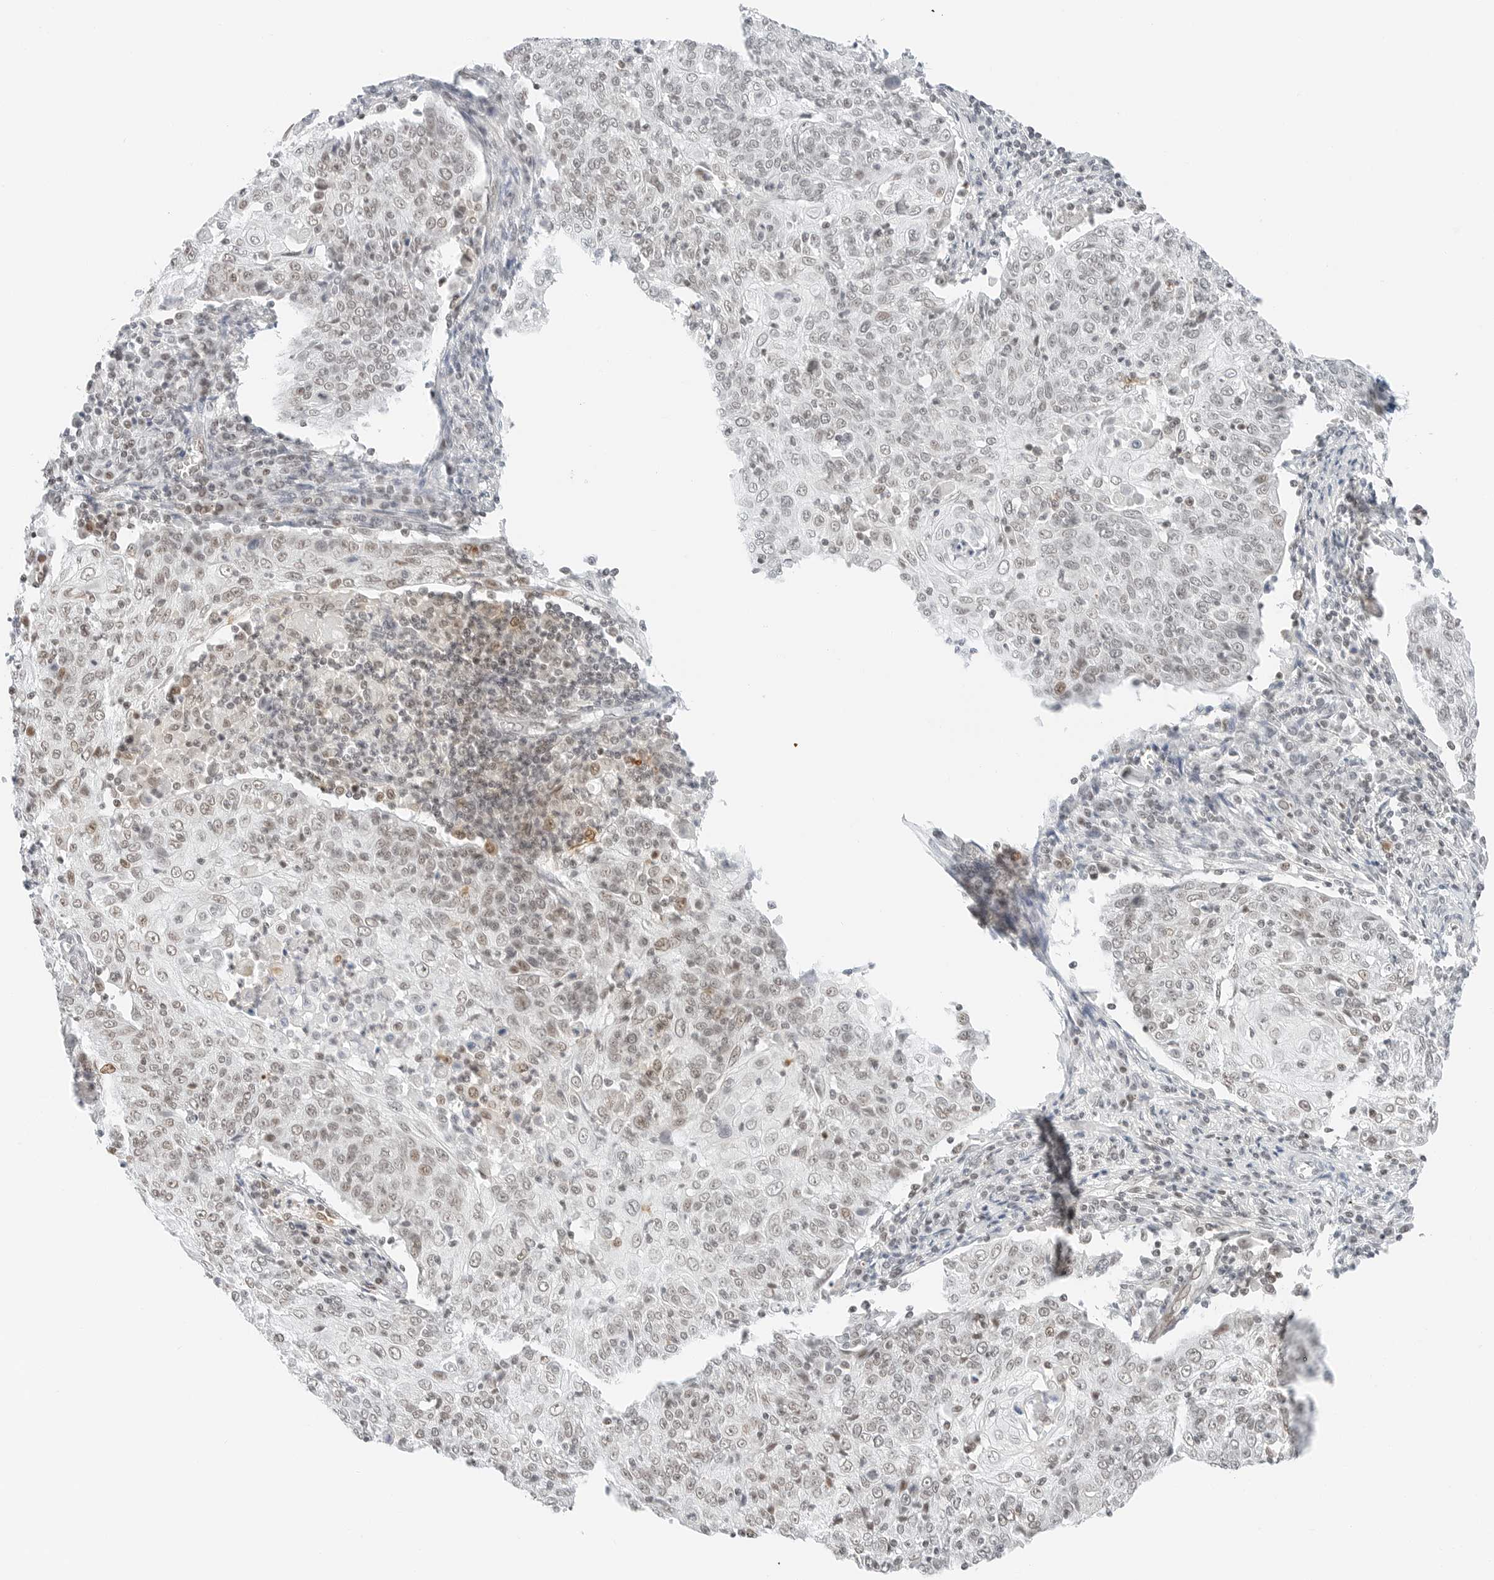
{"staining": {"intensity": "weak", "quantity": "25%-75%", "location": "nuclear"}, "tissue": "cervical cancer", "cell_type": "Tumor cells", "image_type": "cancer", "snomed": [{"axis": "morphology", "description": "Squamous cell carcinoma, NOS"}, {"axis": "topography", "description": "Cervix"}], "caption": "Cervical squamous cell carcinoma was stained to show a protein in brown. There is low levels of weak nuclear expression in about 25%-75% of tumor cells.", "gene": "CRTC2", "patient": {"sex": "female", "age": 48}}